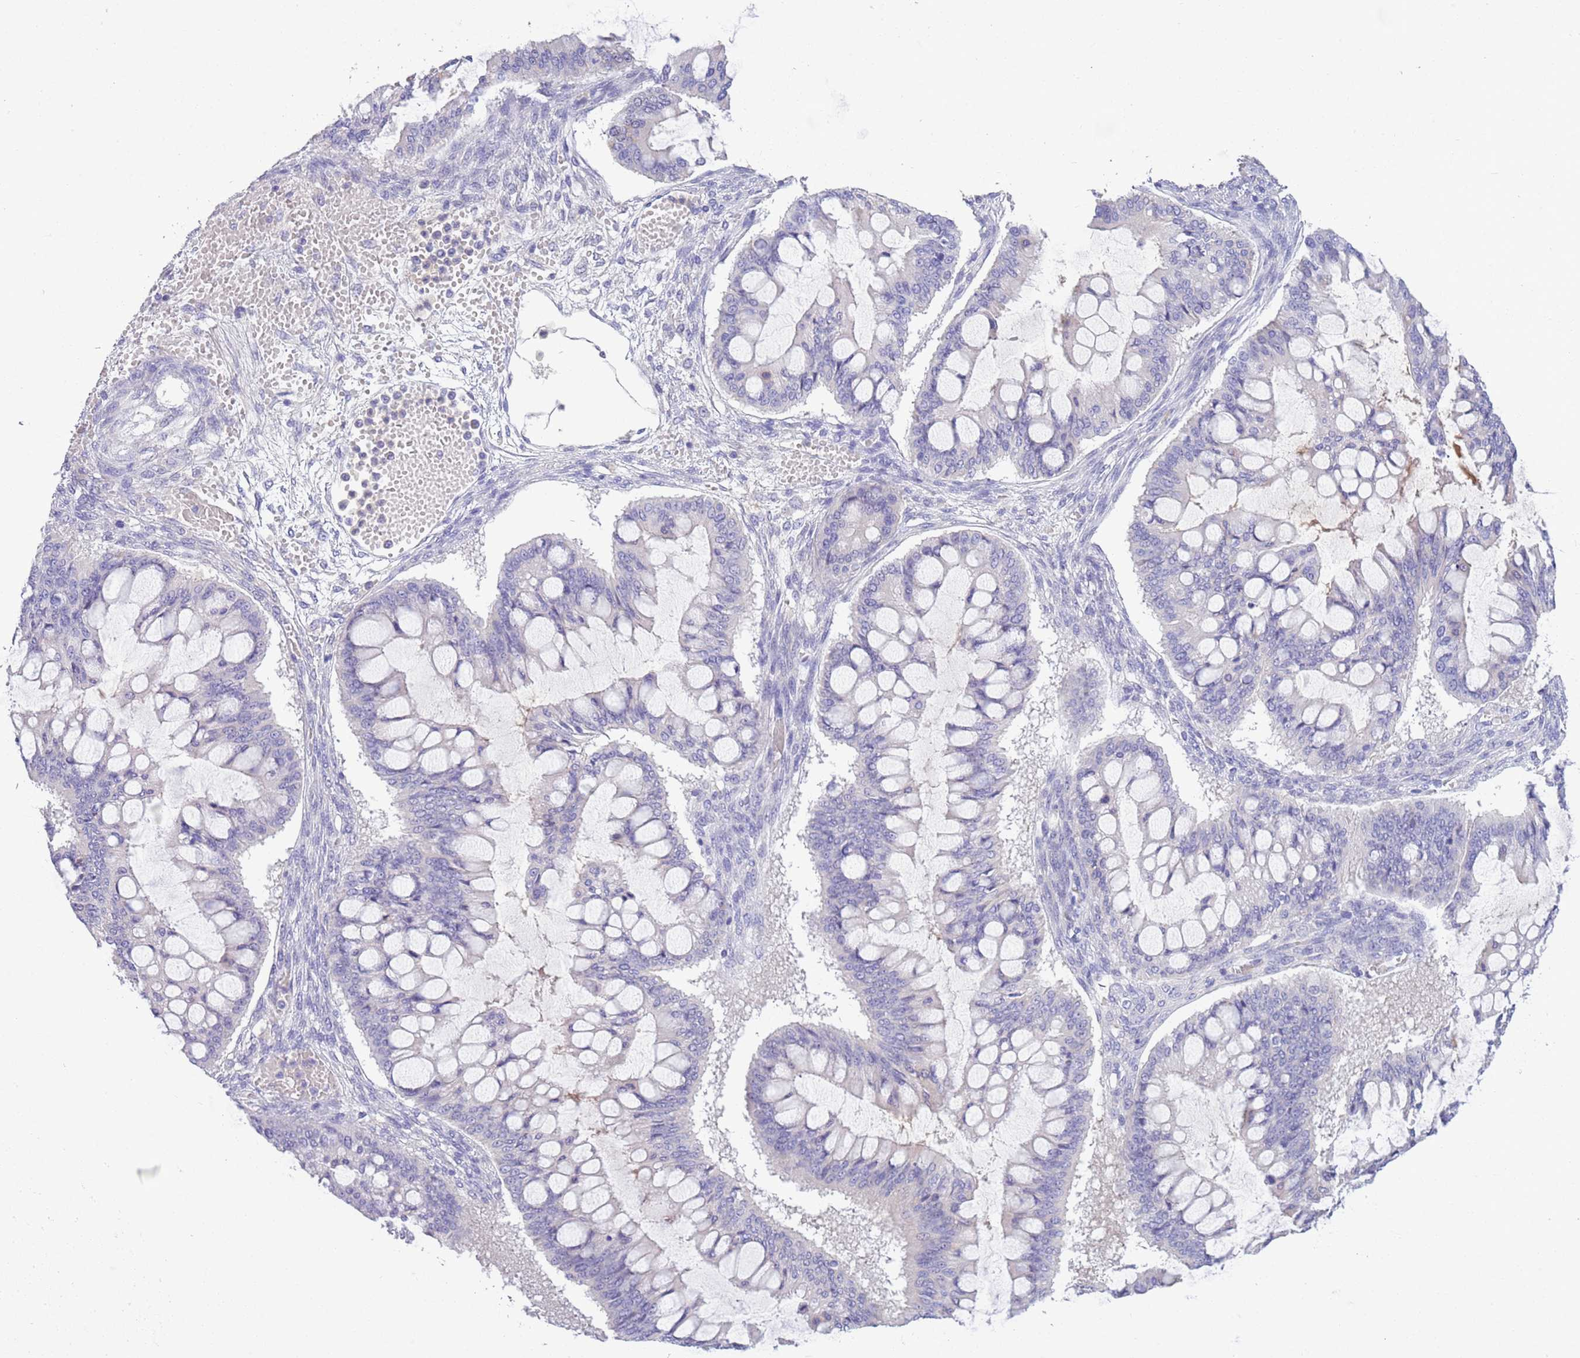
{"staining": {"intensity": "negative", "quantity": "none", "location": "none"}, "tissue": "ovarian cancer", "cell_type": "Tumor cells", "image_type": "cancer", "snomed": [{"axis": "morphology", "description": "Cystadenocarcinoma, mucinous, NOS"}, {"axis": "topography", "description": "Ovary"}], "caption": "The IHC photomicrograph has no significant staining in tumor cells of mucinous cystadenocarcinoma (ovarian) tissue.", "gene": "IGFL4", "patient": {"sex": "female", "age": 73}}